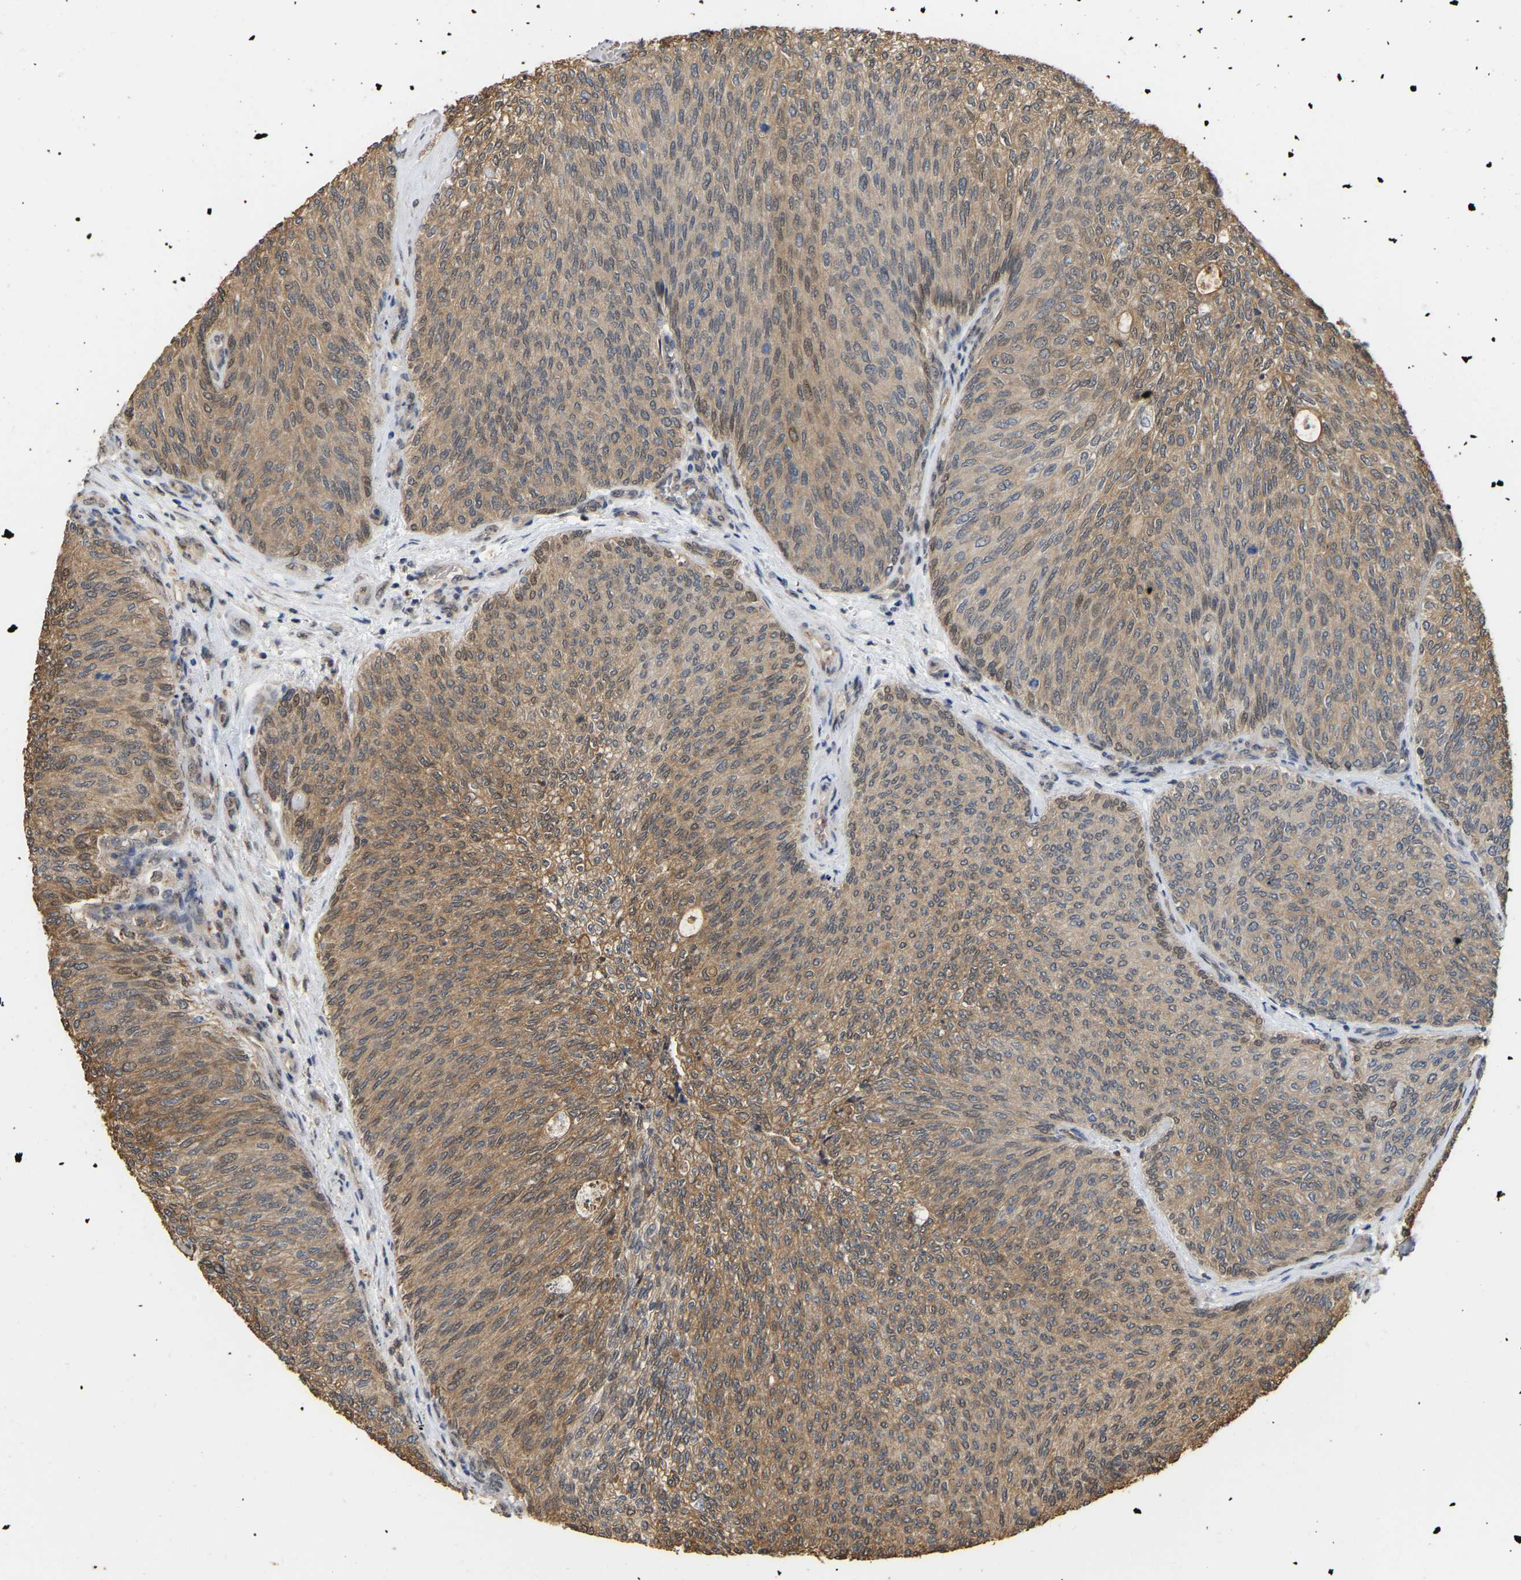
{"staining": {"intensity": "moderate", "quantity": ">75%", "location": "cytoplasmic/membranous"}, "tissue": "urothelial cancer", "cell_type": "Tumor cells", "image_type": "cancer", "snomed": [{"axis": "morphology", "description": "Urothelial carcinoma, Low grade"}, {"axis": "topography", "description": "Urinary bladder"}], "caption": "About >75% of tumor cells in human low-grade urothelial carcinoma demonstrate moderate cytoplasmic/membranous protein staining as visualized by brown immunohistochemical staining.", "gene": "FAM219A", "patient": {"sex": "female", "age": 79}}